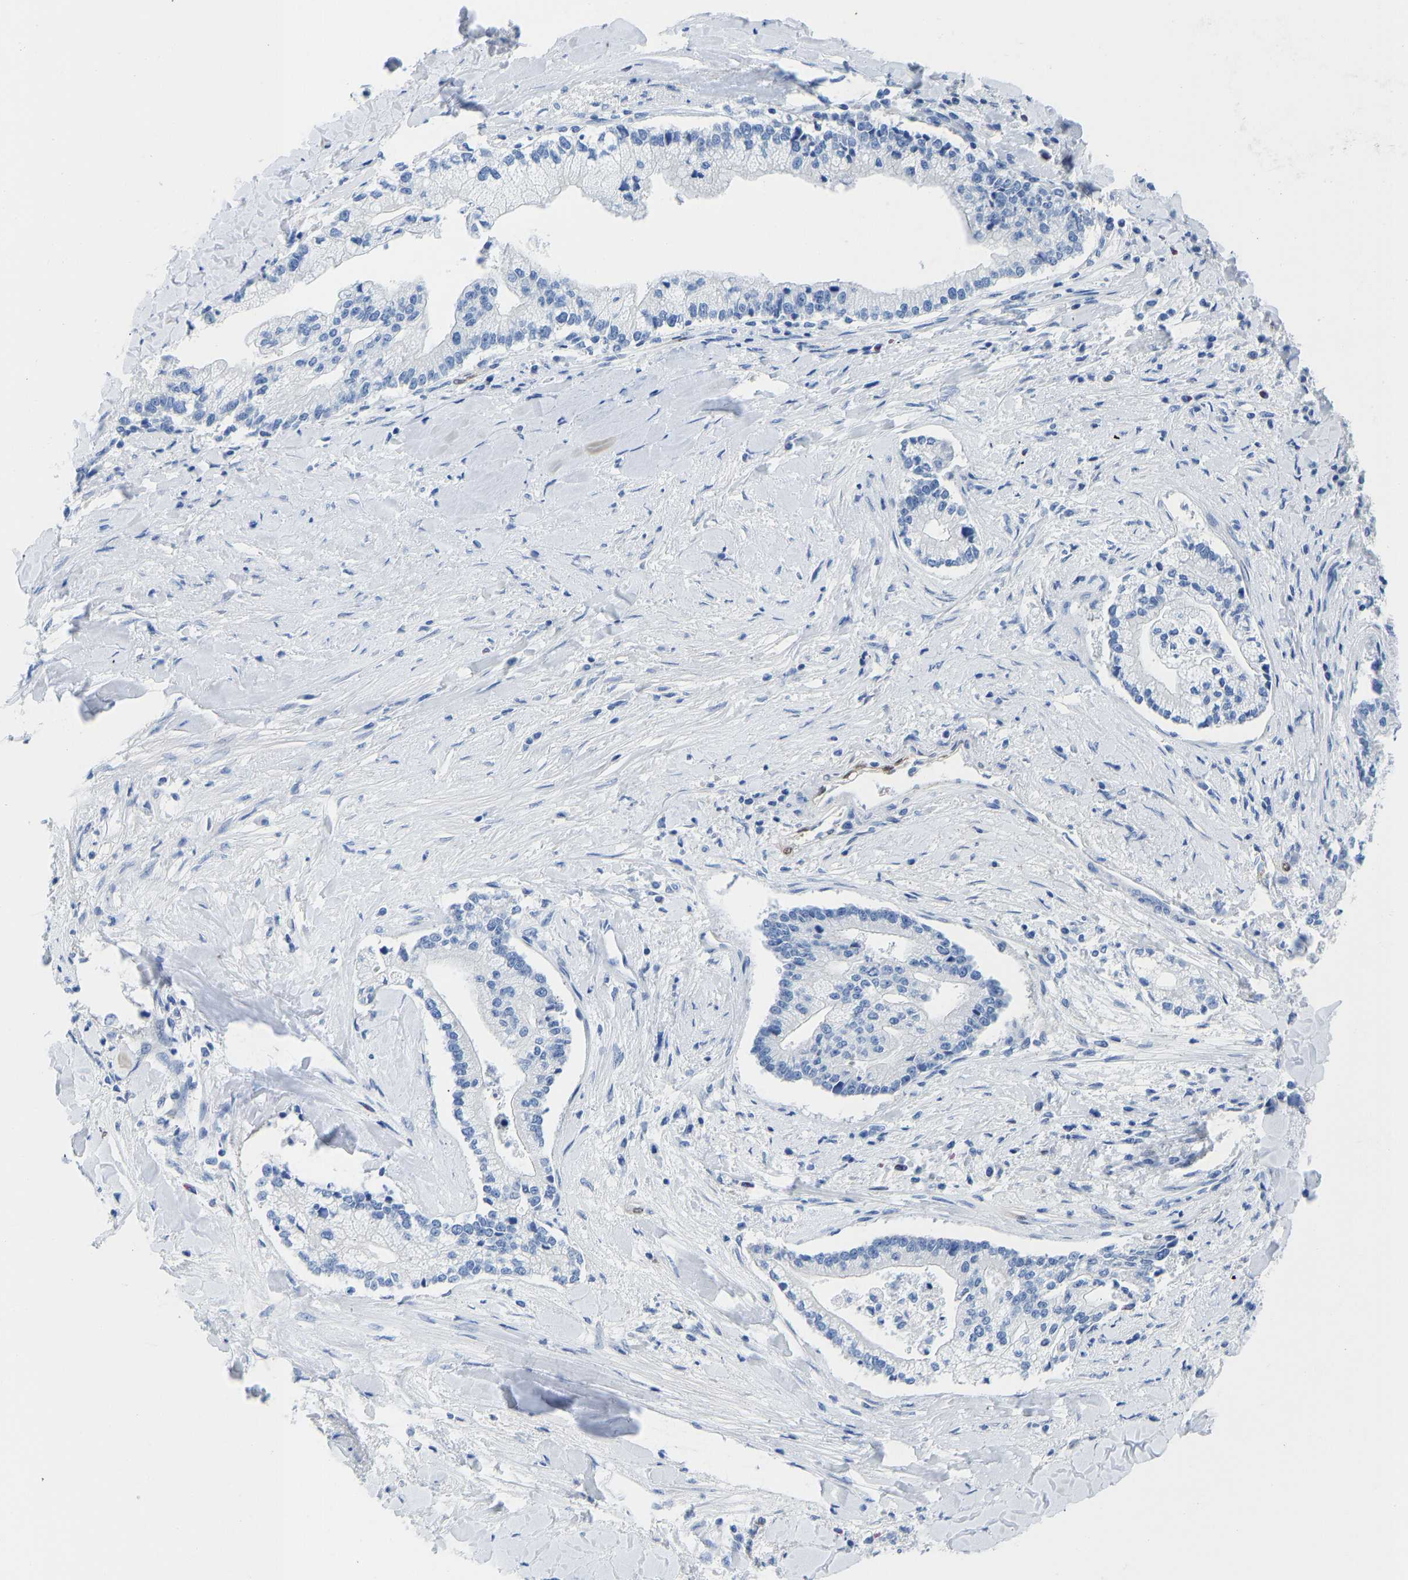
{"staining": {"intensity": "negative", "quantity": "none", "location": "none"}, "tissue": "liver cancer", "cell_type": "Tumor cells", "image_type": "cancer", "snomed": [{"axis": "morphology", "description": "Cholangiocarcinoma"}, {"axis": "topography", "description": "Liver"}], "caption": "Immunohistochemistry (IHC) of human cholangiocarcinoma (liver) shows no positivity in tumor cells.", "gene": "NKAIN3", "patient": {"sex": "male", "age": 50}}